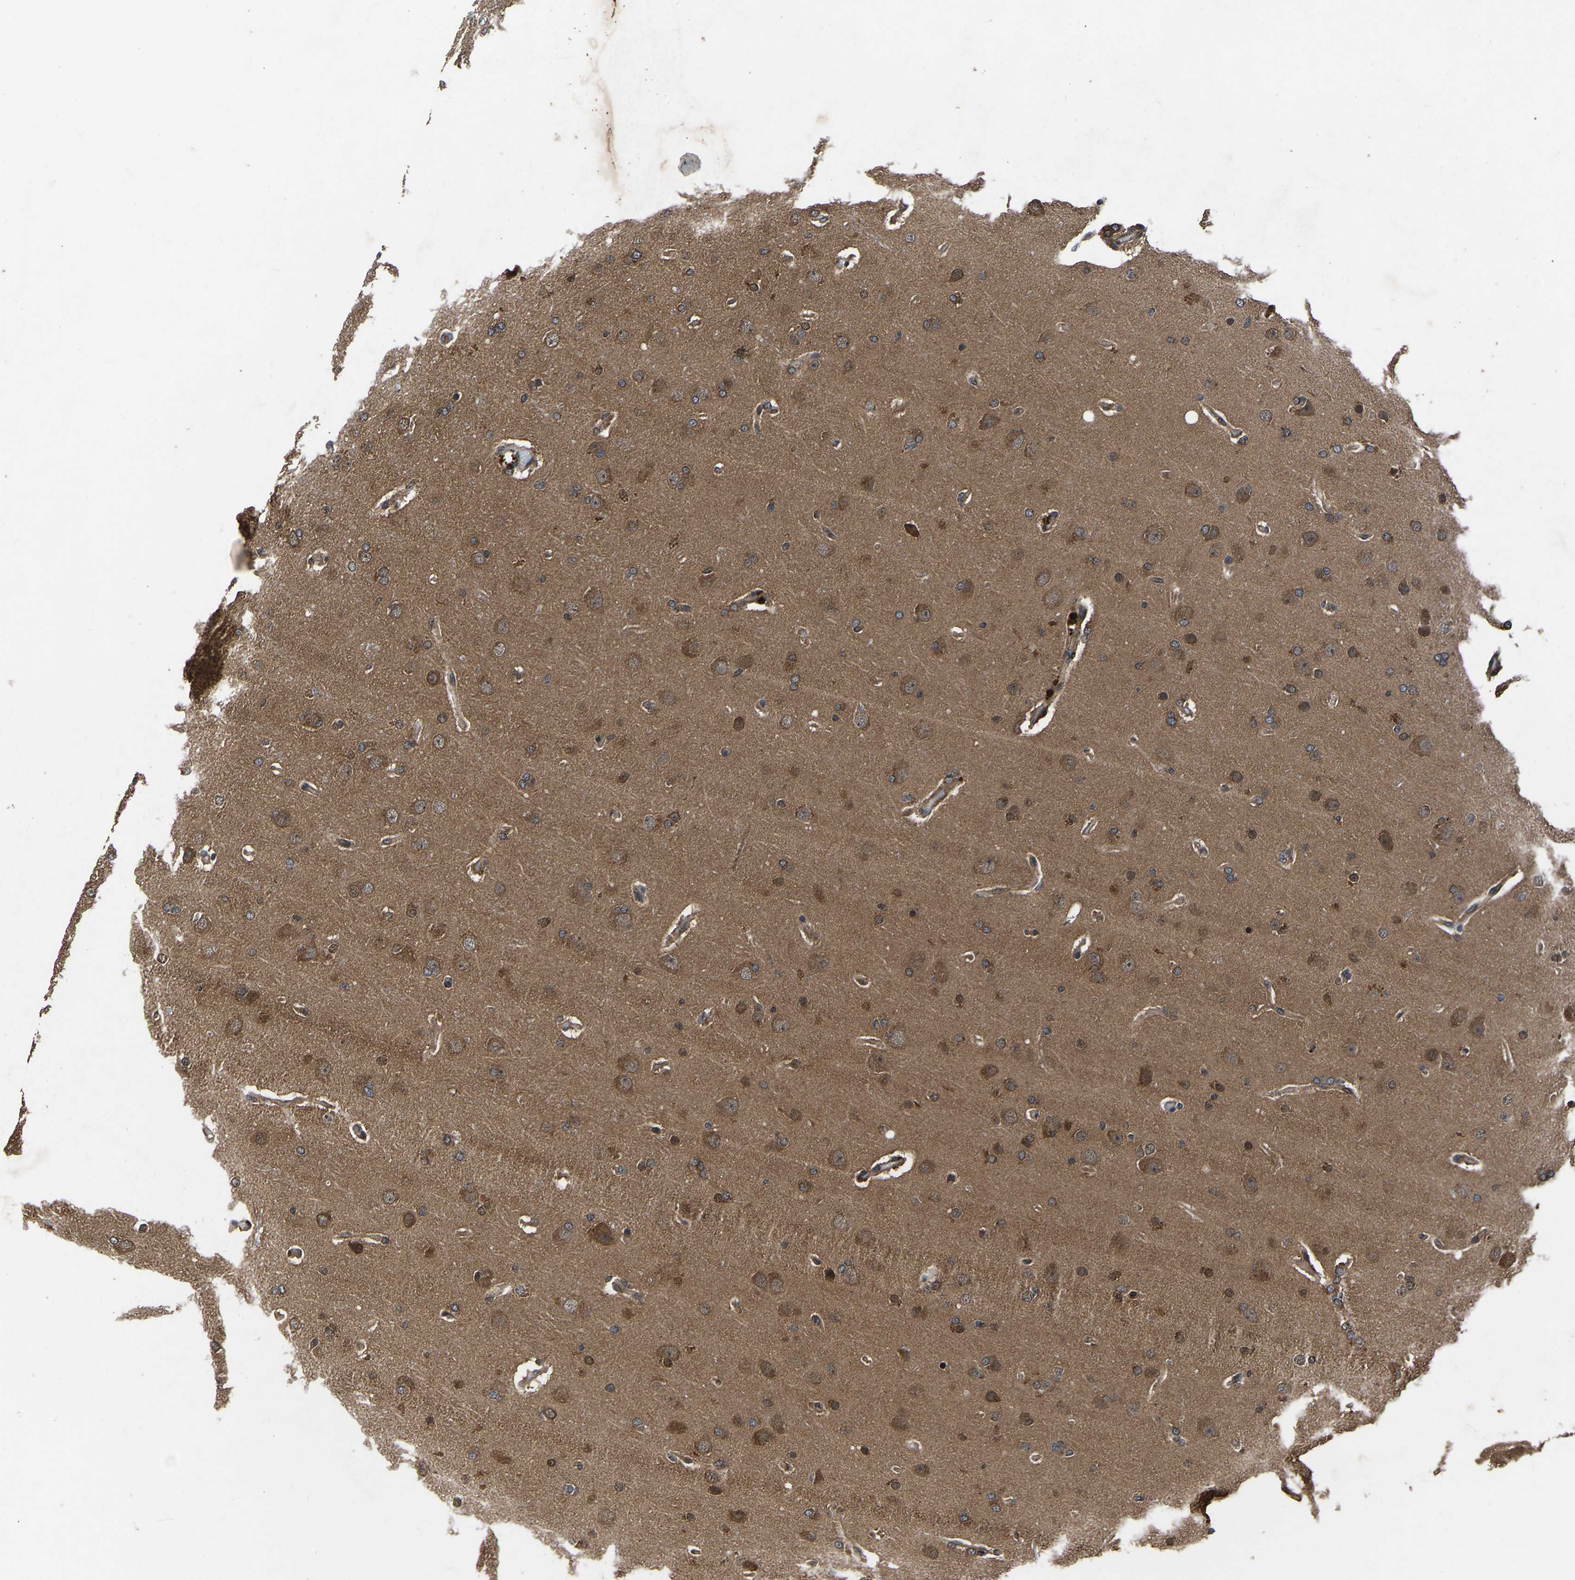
{"staining": {"intensity": "moderate", "quantity": ">75%", "location": "cytoplasmic/membranous"}, "tissue": "glioma", "cell_type": "Tumor cells", "image_type": "cancer", "snomed": [{"axis": "morphology", "description": "Glioma, malignant, High grade"}, {"axis": "topography", "description": "Brain"}], "caption": "Immunohistochemistry (DAB) staining of human glioma demonstrates moderate cytoplasmic/membranous protein staining in about >75% of tumor cells.", "gene": "FGD5", "patient": {"sex": "female", "age": 58}}